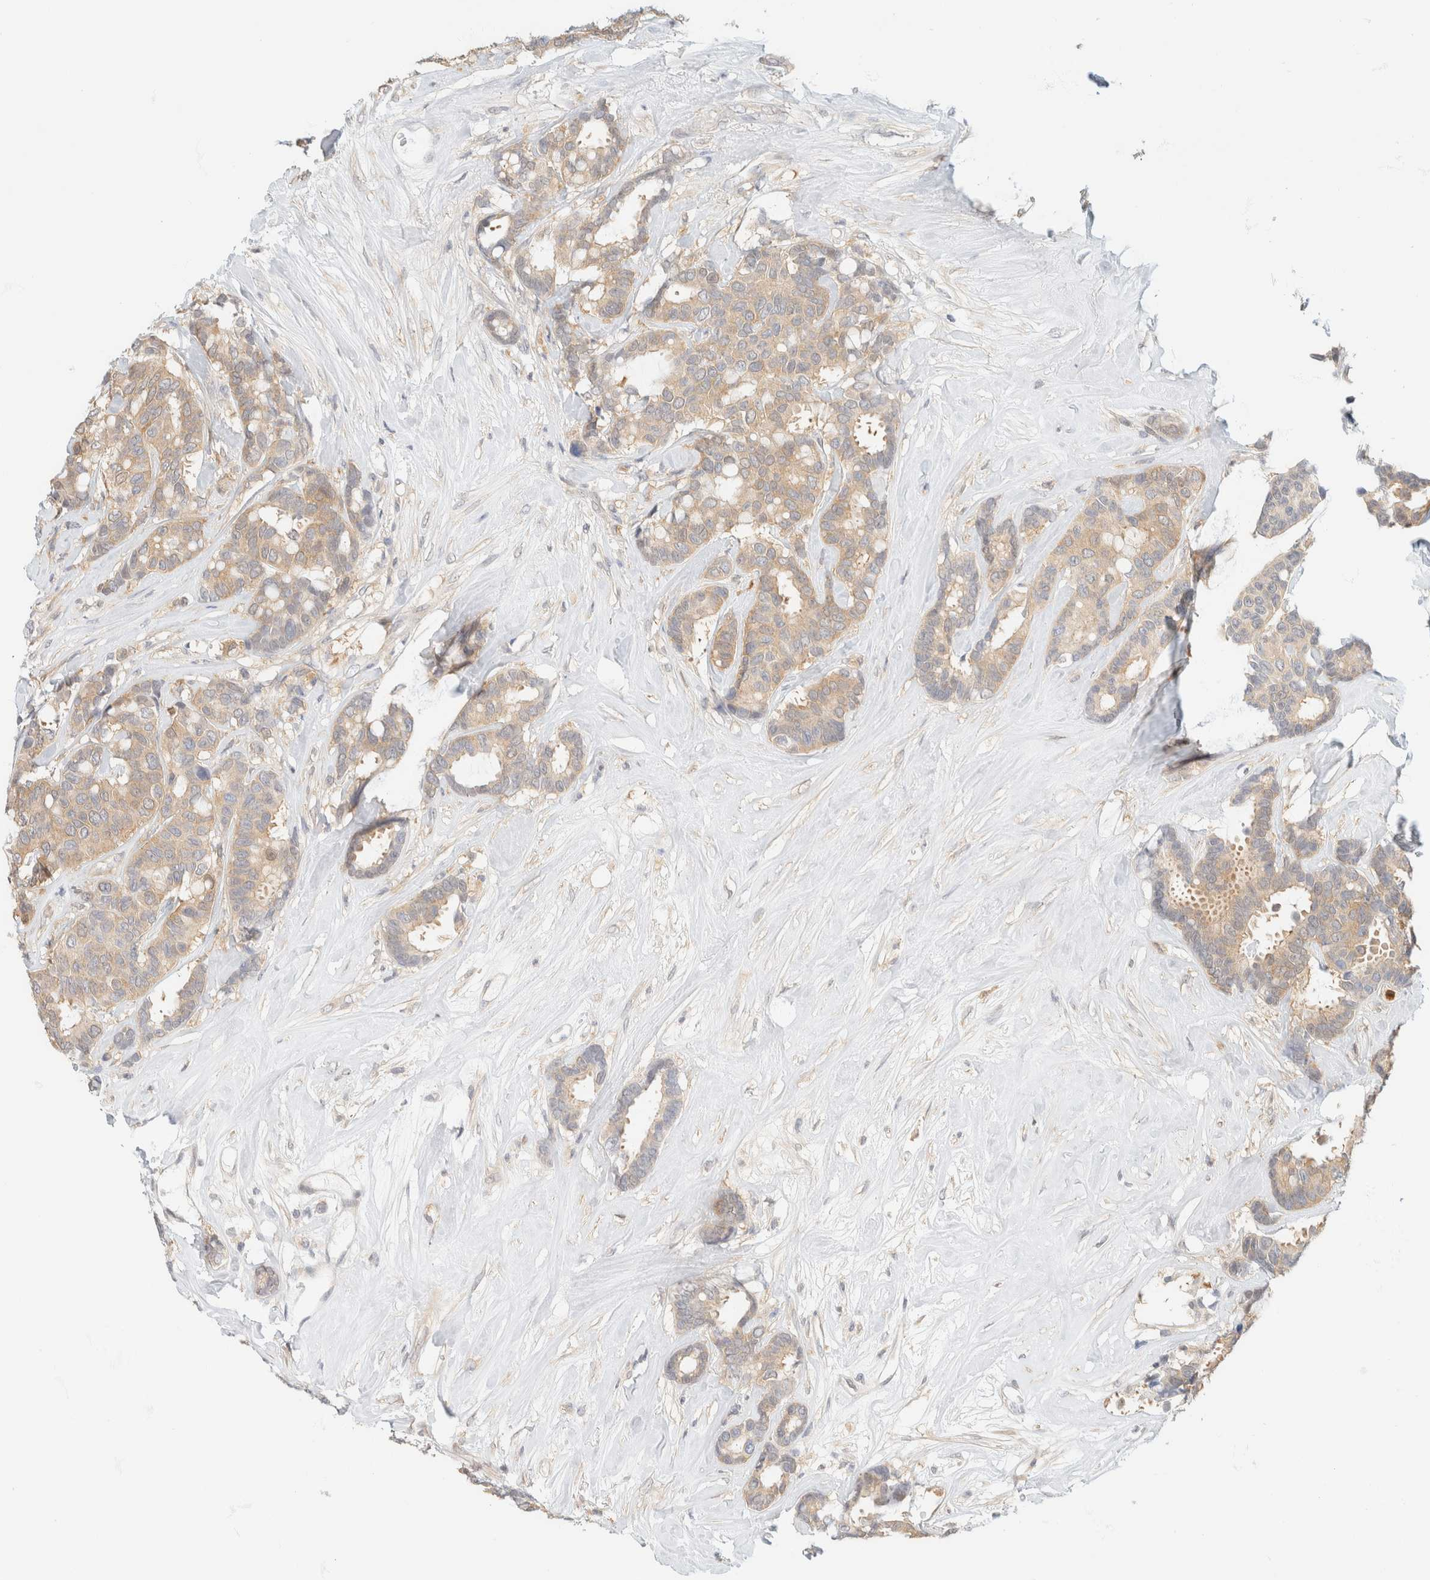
{"staining": {"intensity": "weak", "quantity": ">75%", "location": "cytoplasmic/membranous"}, "tissue": "breast cancer", "cell_type": "Tumor cells", "image_type": "cancer", "snomed": [{"axis": "morphology", "description": "Duct carcinoma"}, {"axis": "topography", "description": "Breast"}], "caption": "A low amount of weak cytoplasmic/membranous staining is appreciated in approximately >75% of tumor cells in infiltrating ductal carcinoma (breast) tissue.", "gene": "GPI", "patient": {"sex": "female", "age": 87}}